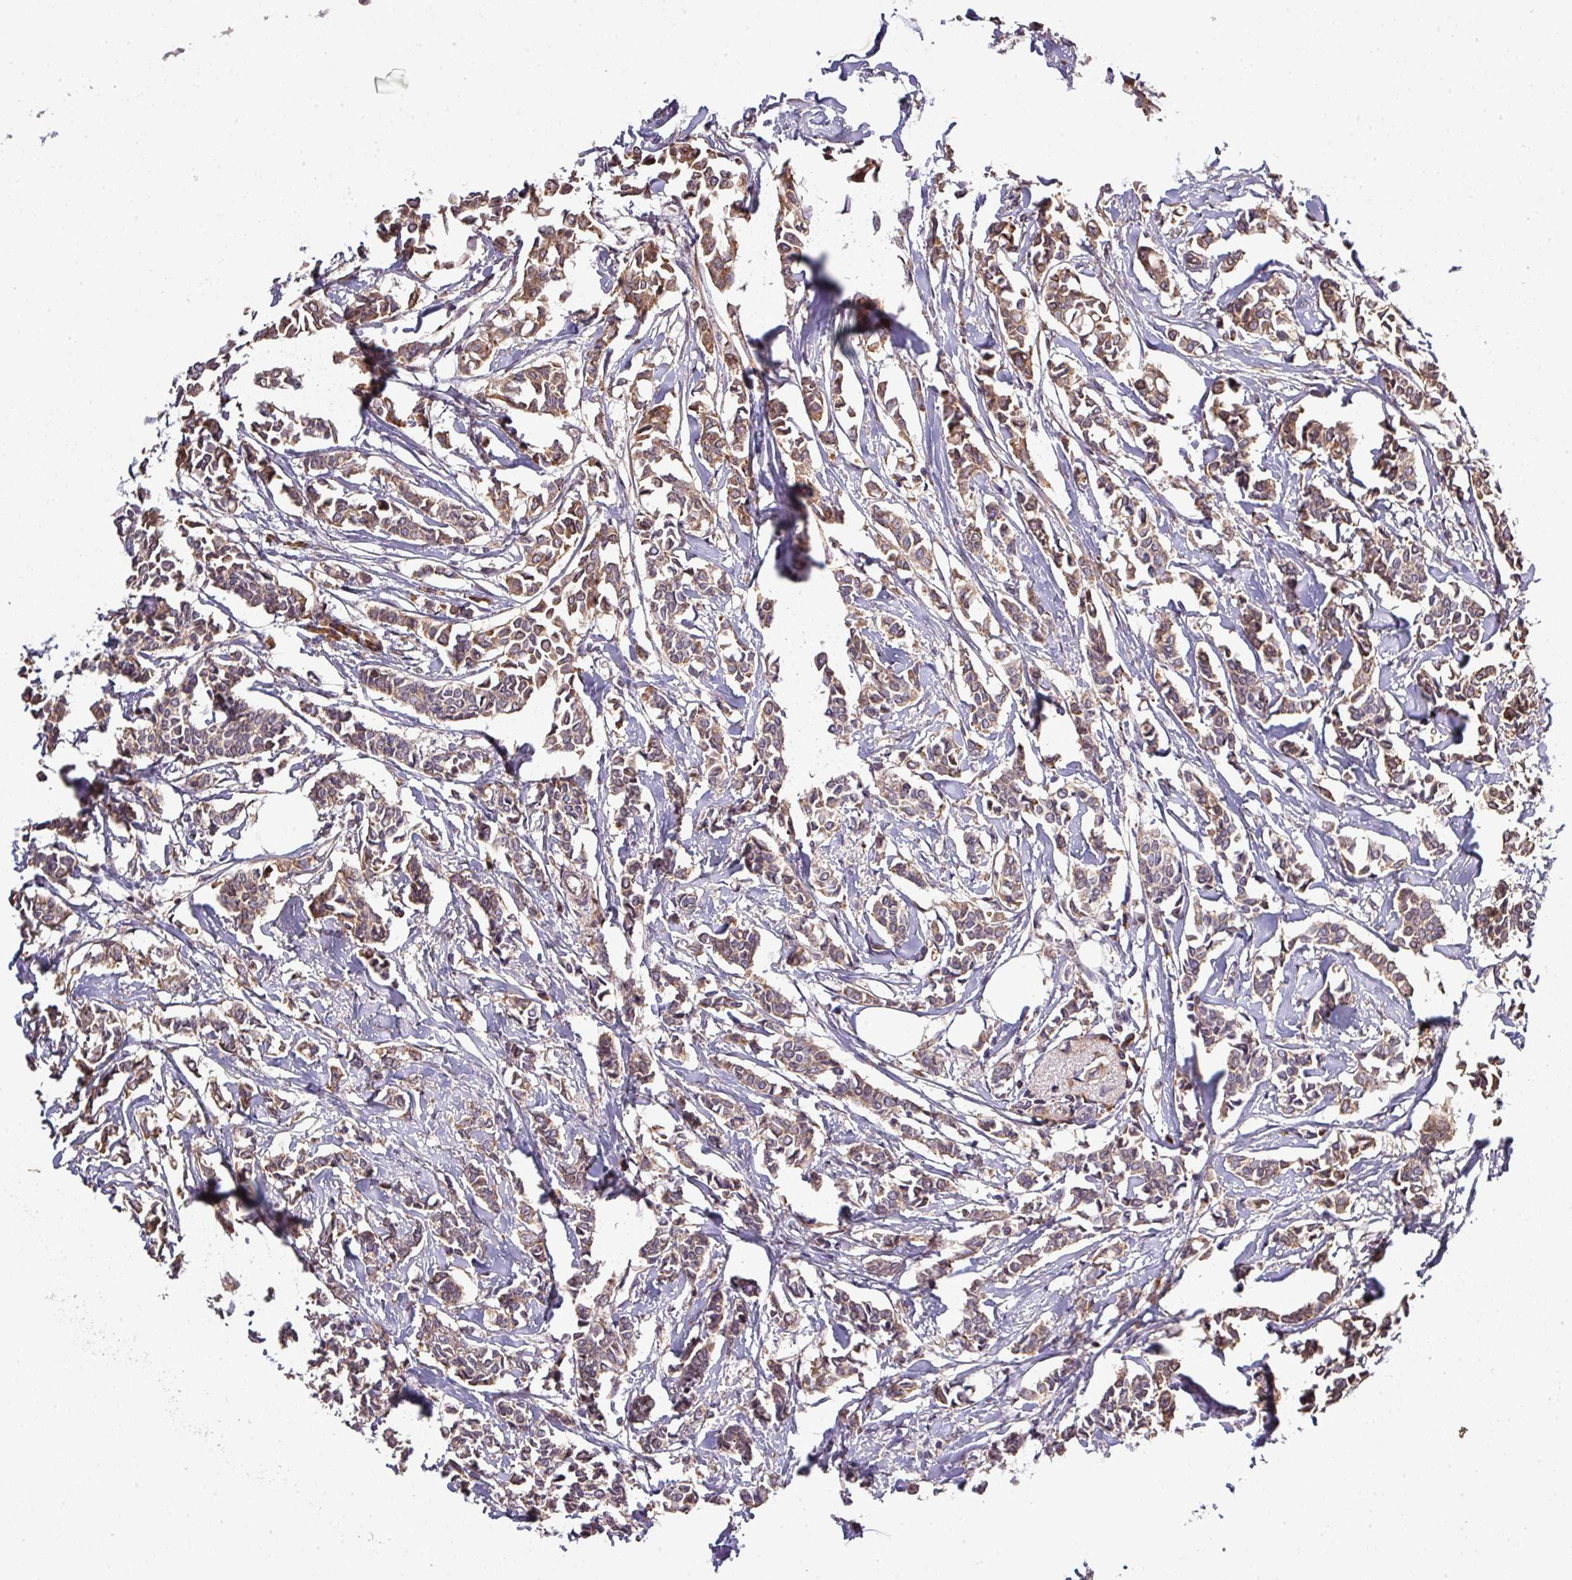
{"staining": {"intensity": "moderate", "quantity": ">75%", "location": "cytoplasmic/membranous"}, "tissue": "breast cancer", "cell_type": "Tumor cells", "image_type": "cancer", "snomed": [{"axis": "morphology", "description": "Duct carcinoma"}, {"axis": "topography", "description": "Breast"}], "caption": "Immunohistochemistry micrograph of human breast cancer (intraductal carcinoma) stained for a protein (brown), which displays medium levels of moderate cytoplasmic/membranous positivity in about >75% of tumor cells.", "gene": "LRRC74B", "patient": {"sex": "female", "age": 41}}